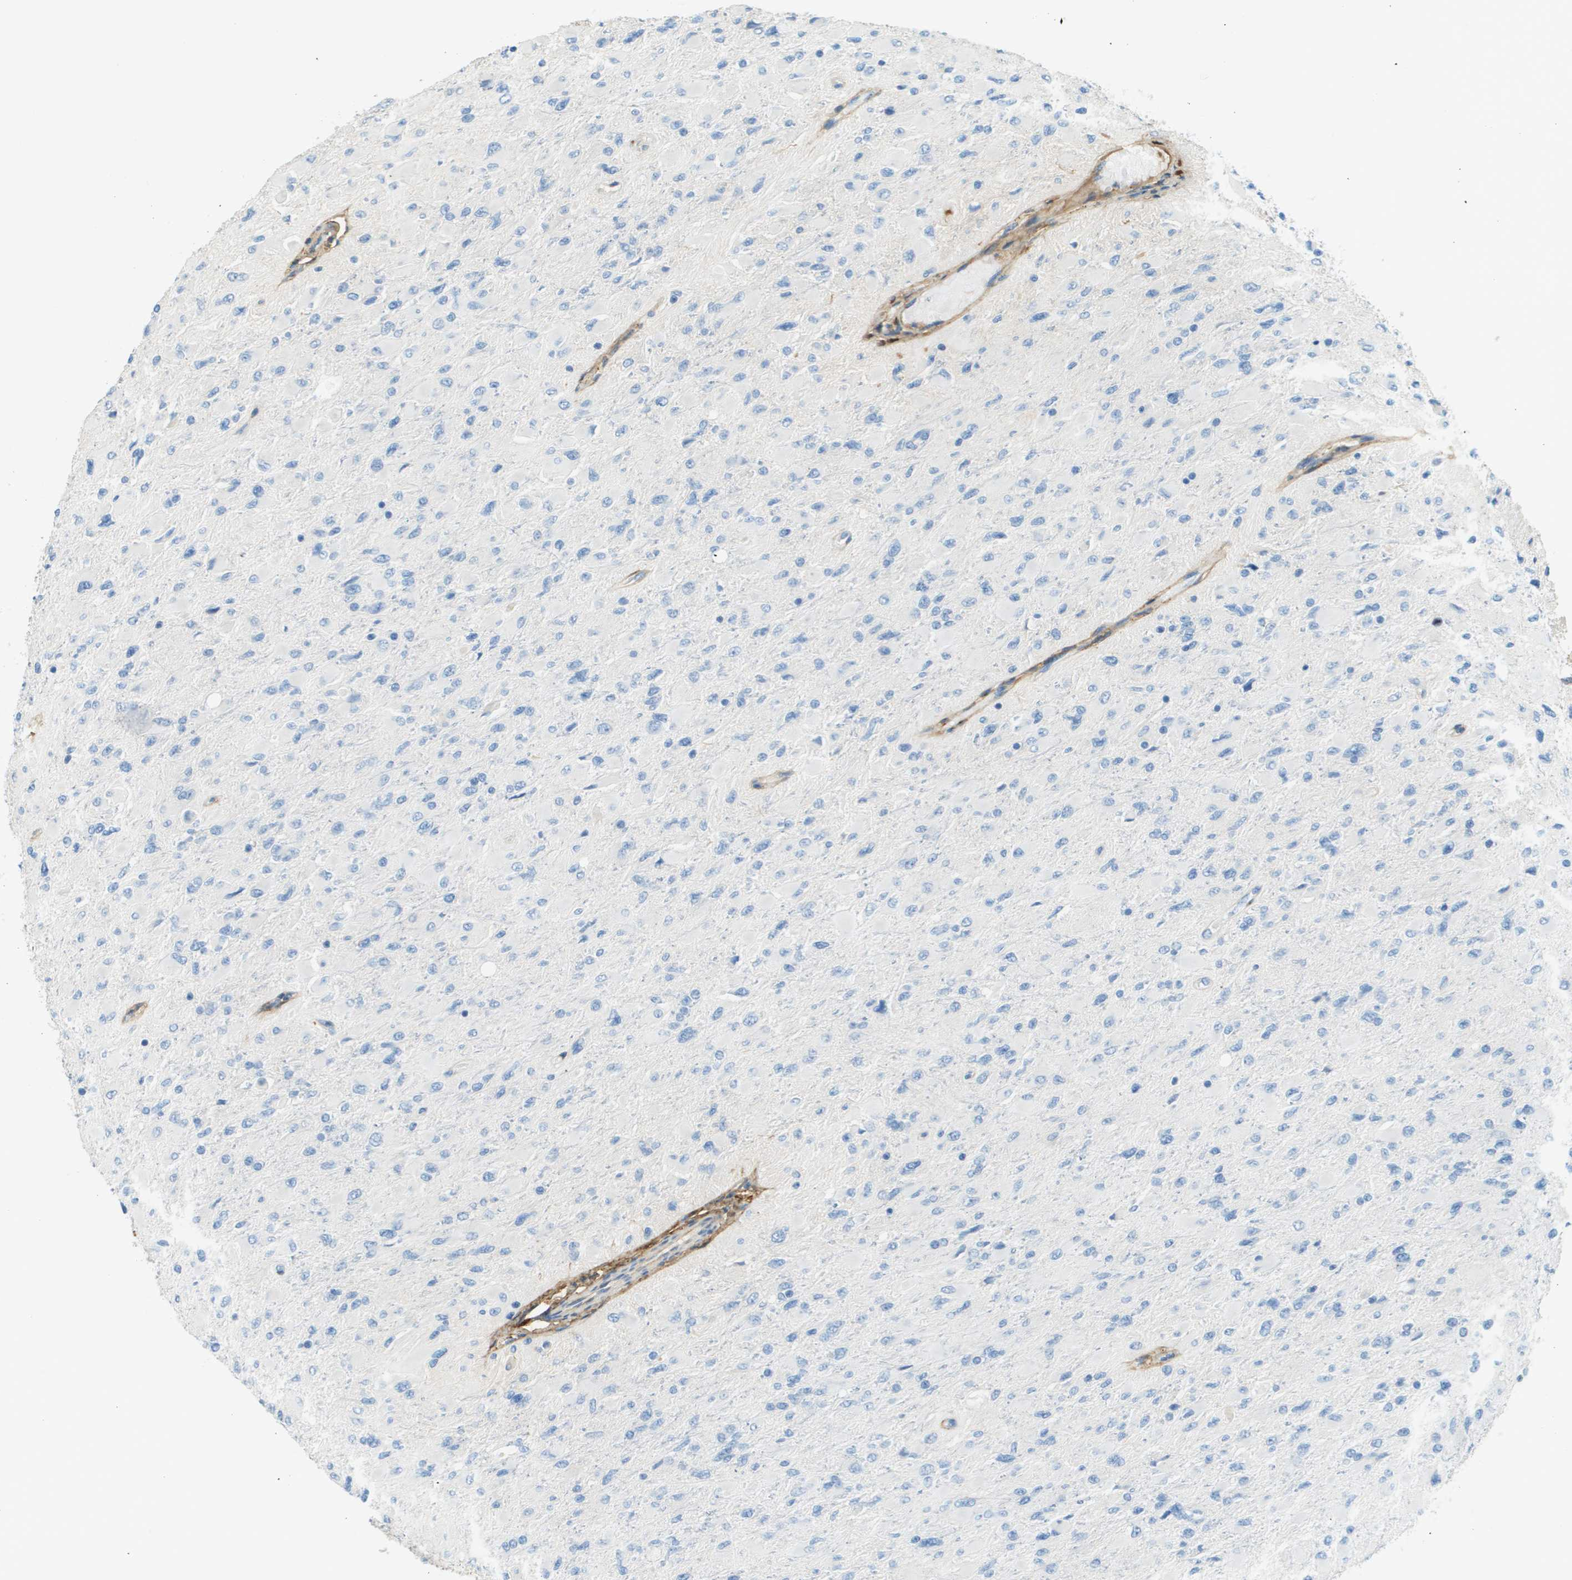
{"staining": {"intensity": "negative", "quantity": "none", "location": "none"}, "tissue": "glioma", "cell_type": "Tumor cells", "image_type": "cancer", "snomed": [{"axis": "morphology", "description": "Glioma, malignant, High grade"}, {"axis": "topography", "description": "Cerebral cortex"}], "caption": "Micrograph shows no significant protein positivity in tumor cells of glioma. (DAB (3,3'-diaminobenzidine) IHC visualized using brightfield microscopy, high magnification).", "gene": "DCN", "patient": {"sex": "female", "age": 36}}